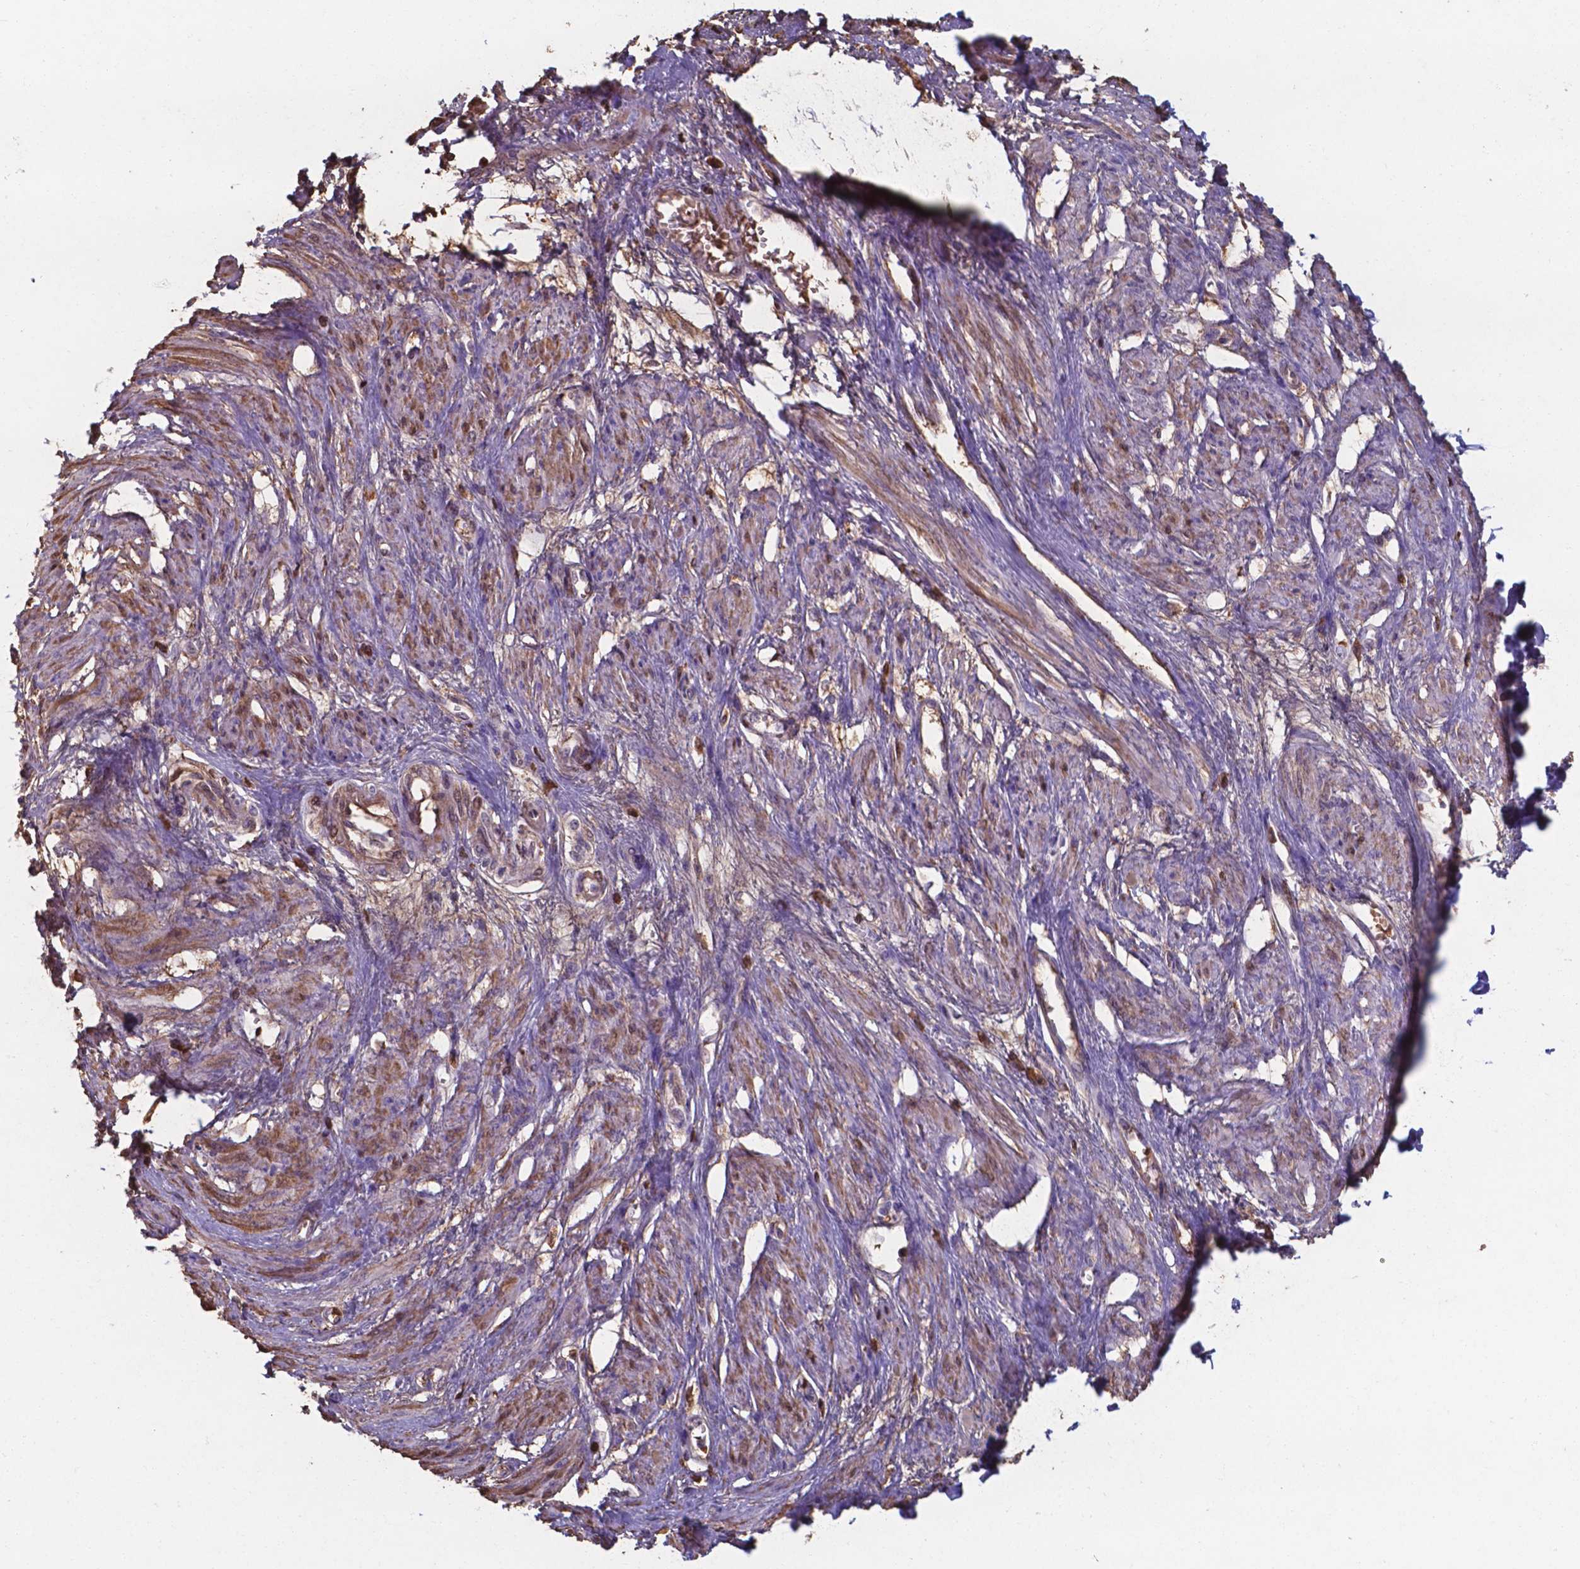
{"staining": {"intensity": "moderate", "quantity": ">75%", "location": "cytoplasmic/membranous,nuclear"}, "tissue": "smooth muscle", "cell_type": "Smooth muscle cells", "image_type": "normal", "snomed": [{"axis": "morphology", "description": "Normal tissue, NOS"}, {"axis": "topography", "description": "Smooth muscle"}, {"axis": "topography", "description": "Uterus"}], "caption": "An IHC photomicrograph of unremarkable tissue is shown. Protein staining in brown highlights moderate cytoplasmic/membranous,nuclear positivity in smooth muscle within smooth muscle cells. (DAB (3,3'-diaminobenzidine) = brown stain, brightfield microscopy at high magnification).", "gene": "SERPINA1", "patient": {"sex": "female", "age": 39}}